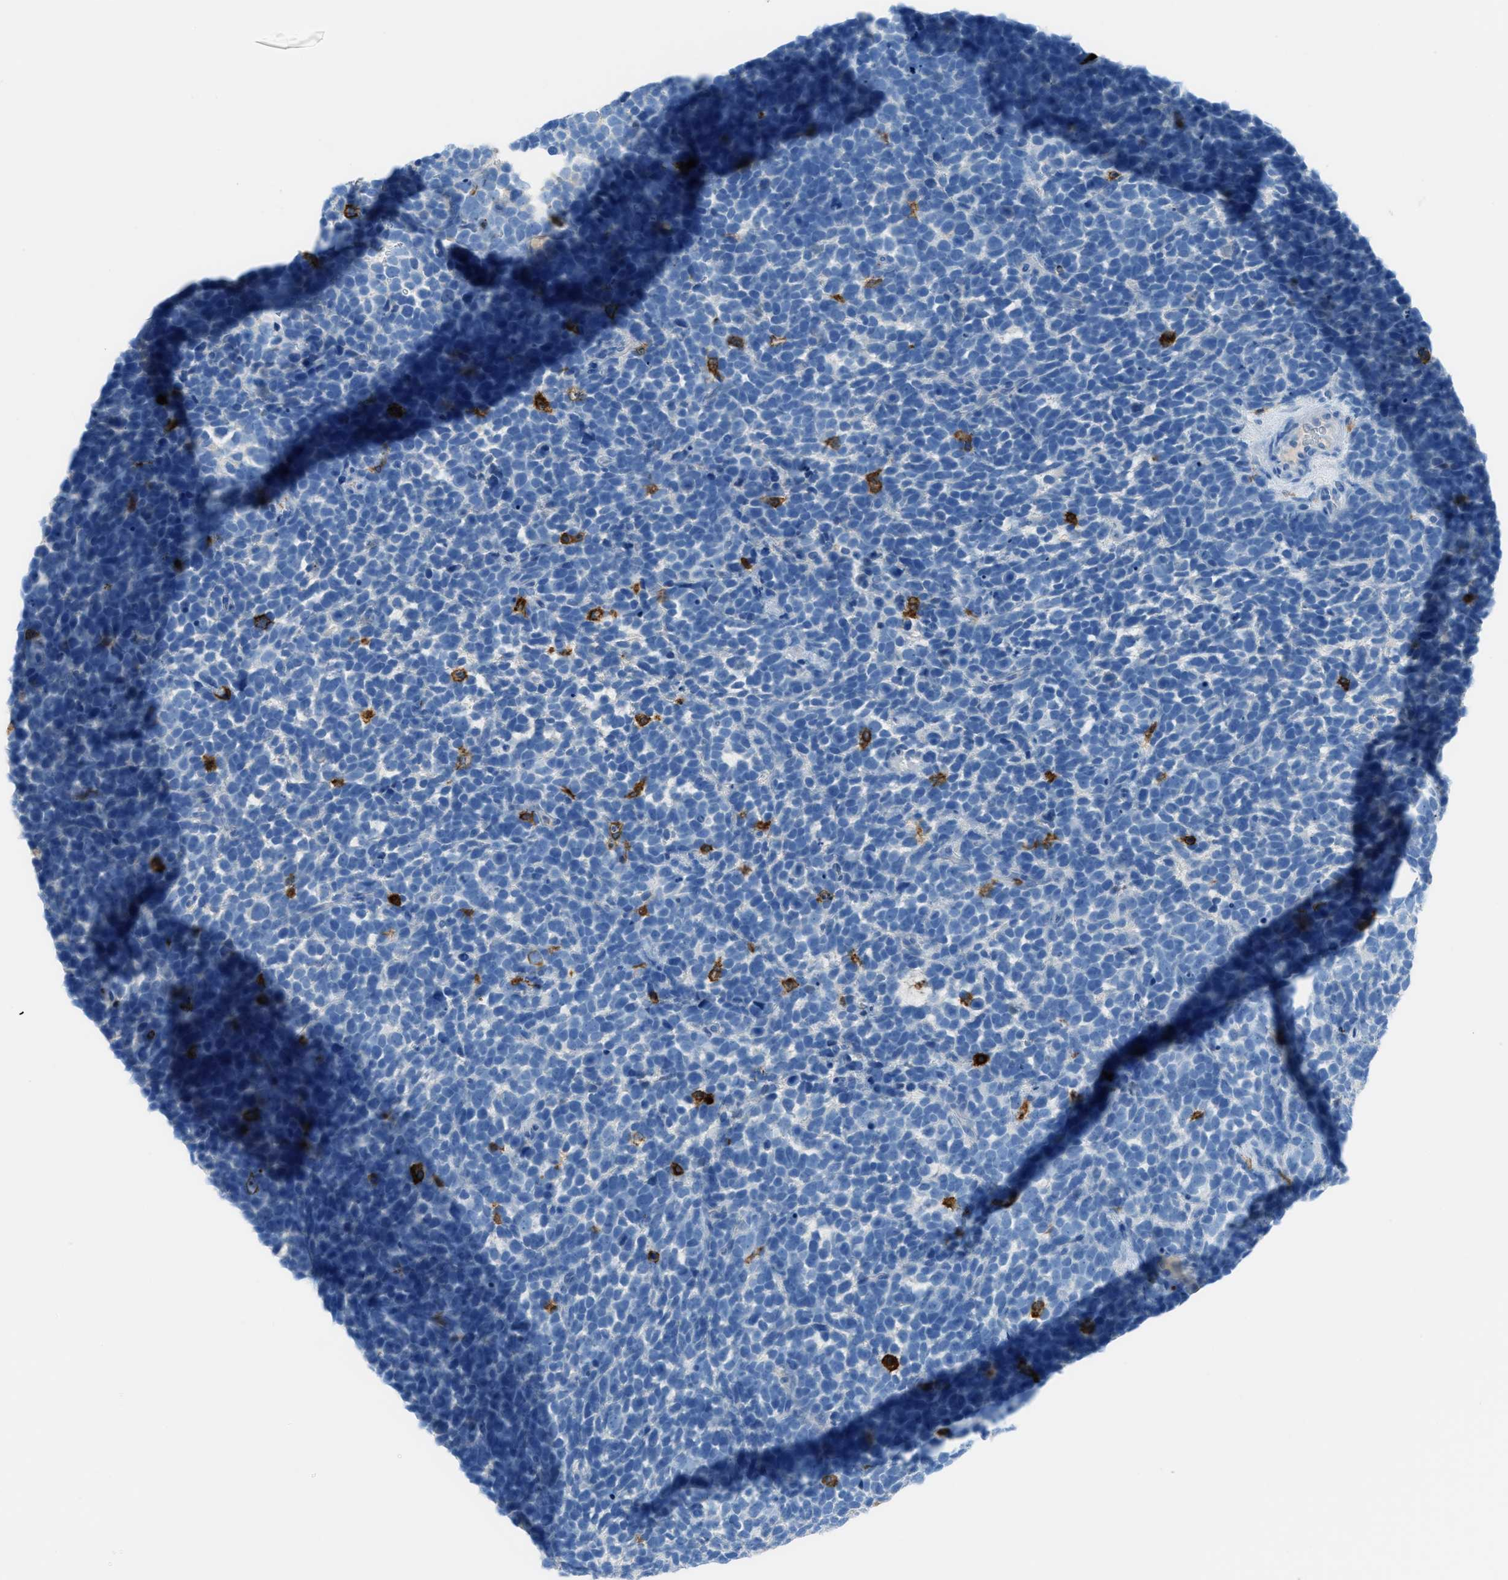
{"staining": {"intensity": "negative", "quantity": "none", "location": "none"}, "tissue": "urothelial cancer", "cell_type": "Tumor cells", "image_type": "cancer", "snomed": [{"axis": "morphology", "description": "Urothelial carcinoma, High grade"}, {"axis": "topography", "description": "Urinary bladder"}], "caption": "This is a image of immunohistochemistry staining of urothelial cancer, which shows no positivity in tumor cells.", "gene": "ITGB2", "patient": {"sex": "female", "age": 82}}